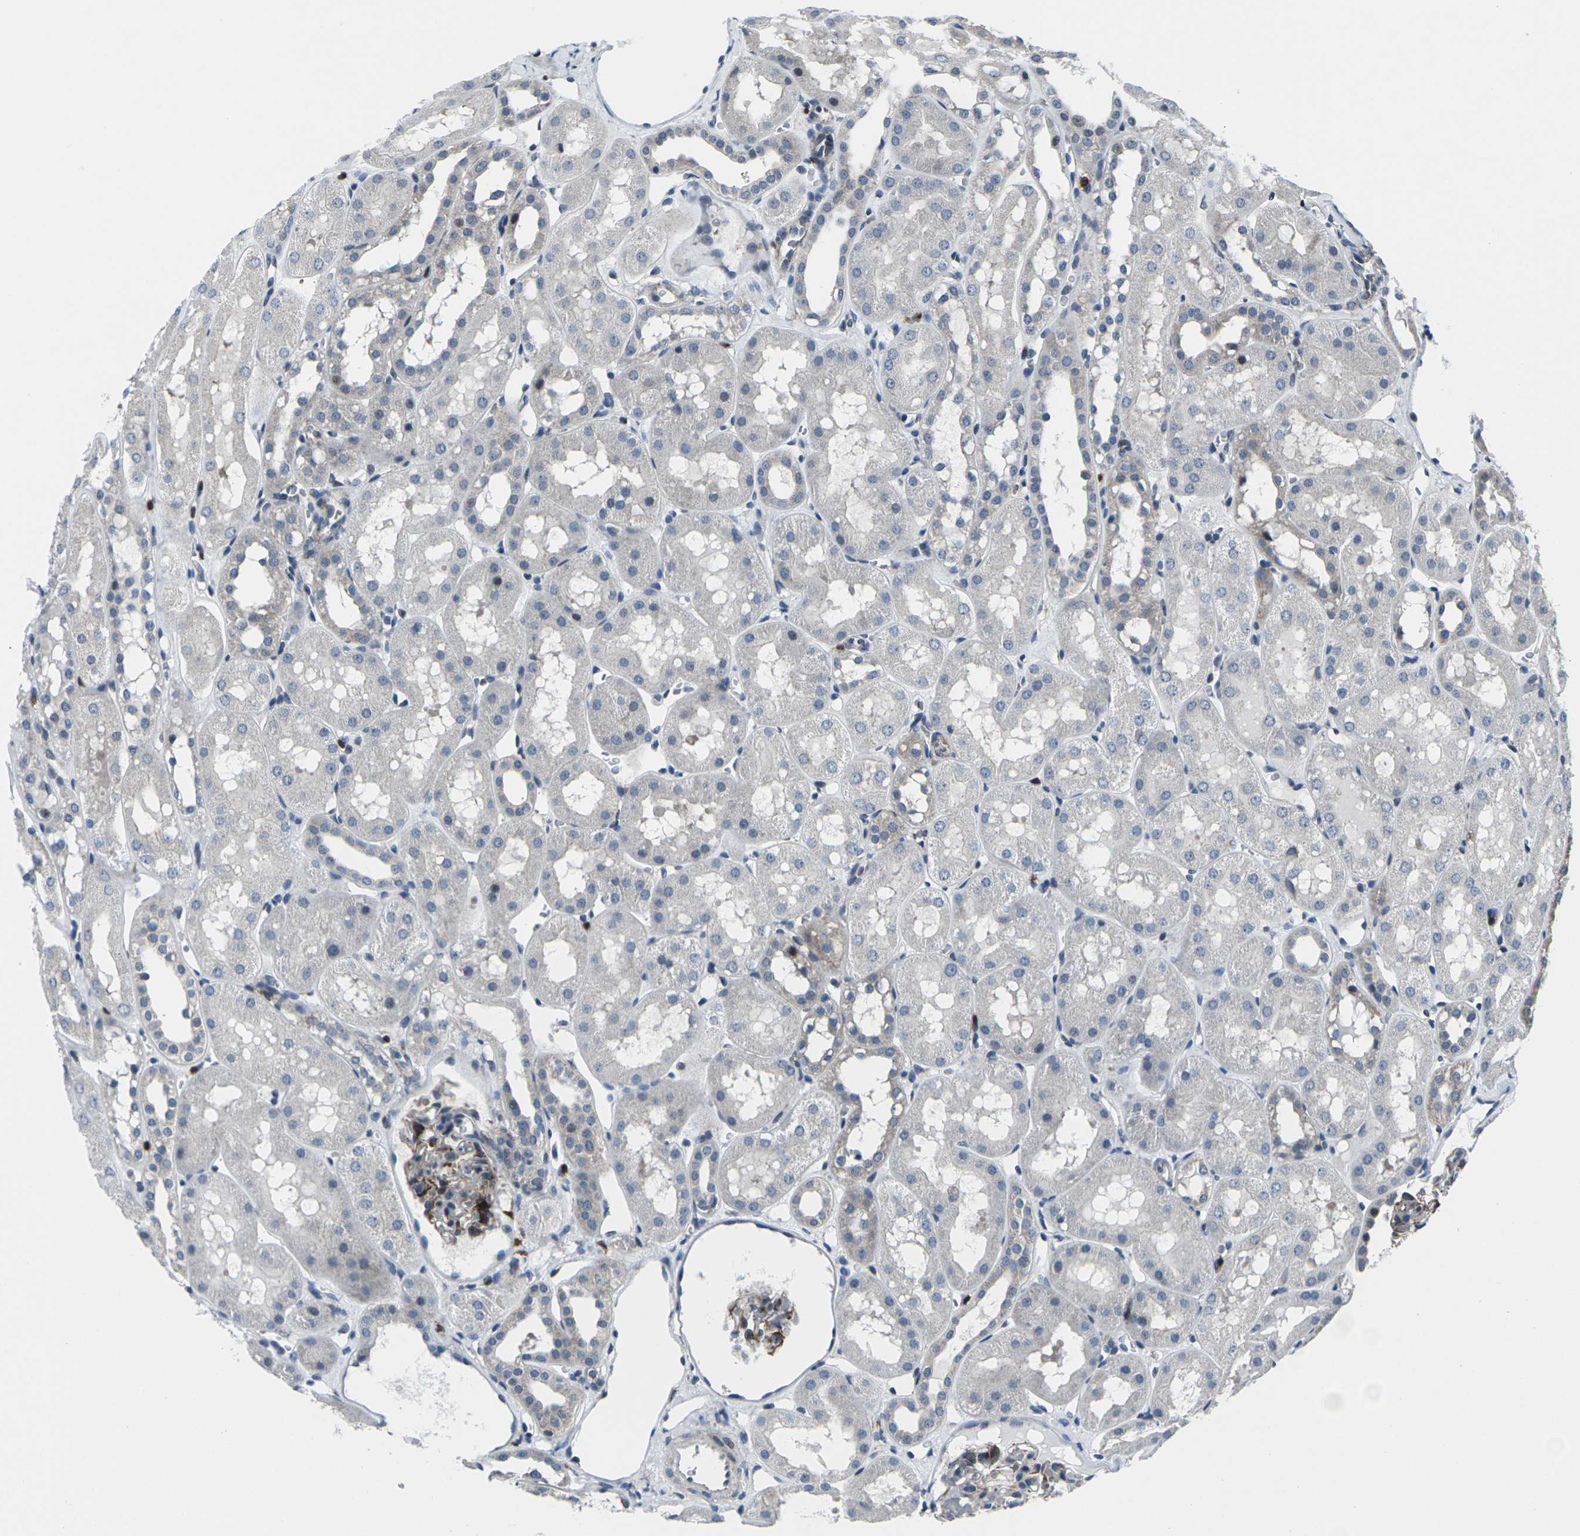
{"staining": {"intensity": "moderate", "quantity": "<25%", "location": "cytoplasmic/membranous"}, "tissue": "kidney", "cell_type": "Cells in glomeruli", "image_type": "normal", "snomed": [{"axis": "morphology", "description": "Normal tissue, NOS"}, {"axis": "topography", "description": "Kidney"}, {"axis": "topography", "description": "Urinary bladder"}], "caption": "The immunohistochemical stain highlights moderate cytoplasmic/membranous staining in cells in glomeruli of unremarkable kidney. (DAB (3,3'-diaminobenzidine) IHC, brown staining for protein, blue staining for nuclei).", "gene": "STAT4", "patient": {"sex": "male", "age": 16}}